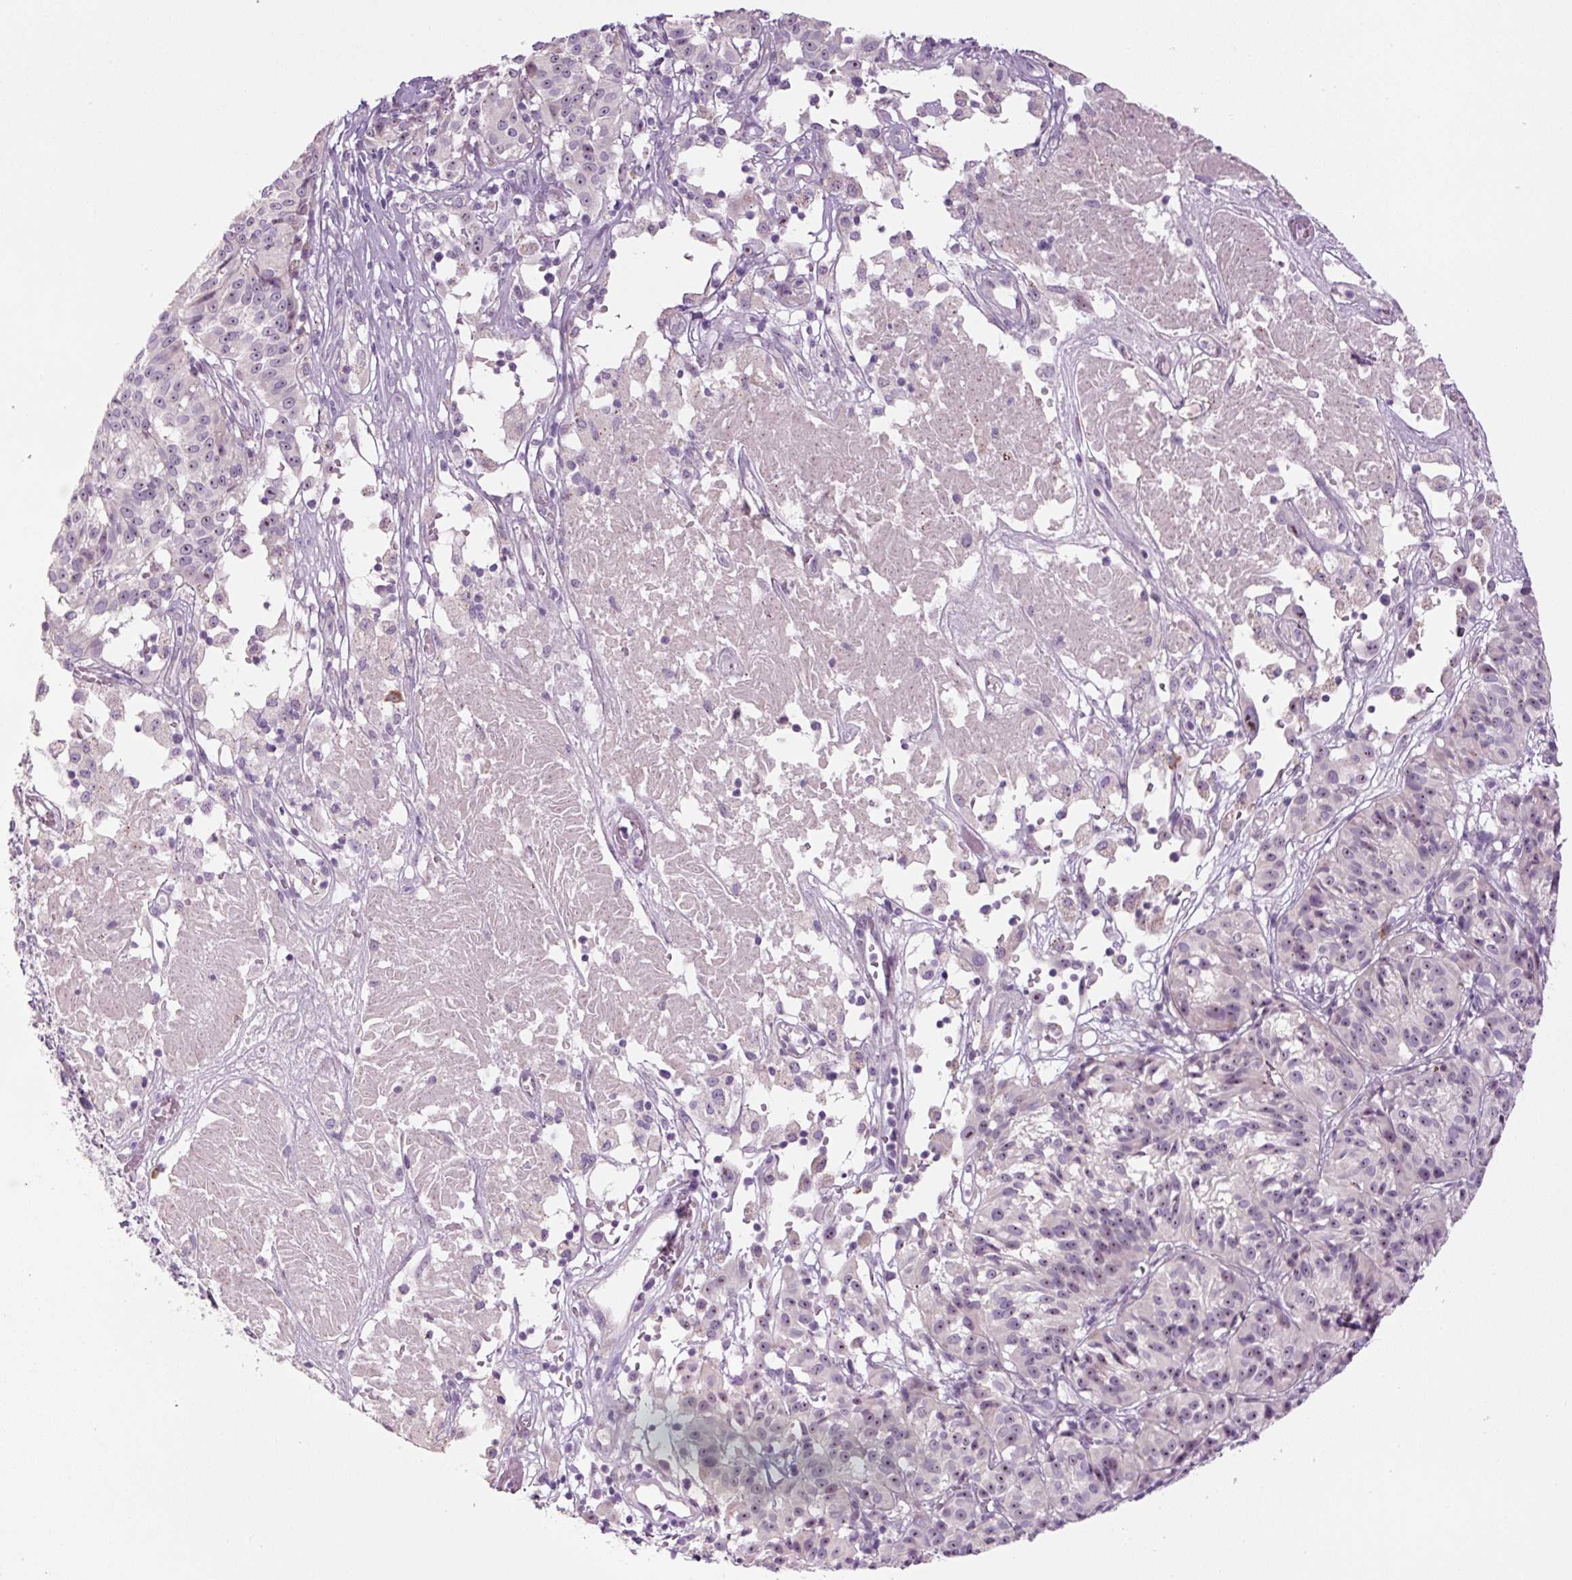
{"staining": {"intensity": "weak", "quantity": "<25%", "location": "nuclear"}, "tissue": "melanoma", "cell_type": "Tumor cells", "image_type": "cancer", "snomed": [{"axis": "morphology", "description": "Malignant melanoma, NOS"}, {"axis": "topography", "description": "Skin"}], "caption": "Tumor cells are negative for protein expression in human malignant melanoma.", "gene": "TMEM151B", "patient": {"sex": "female", "age": 72}}